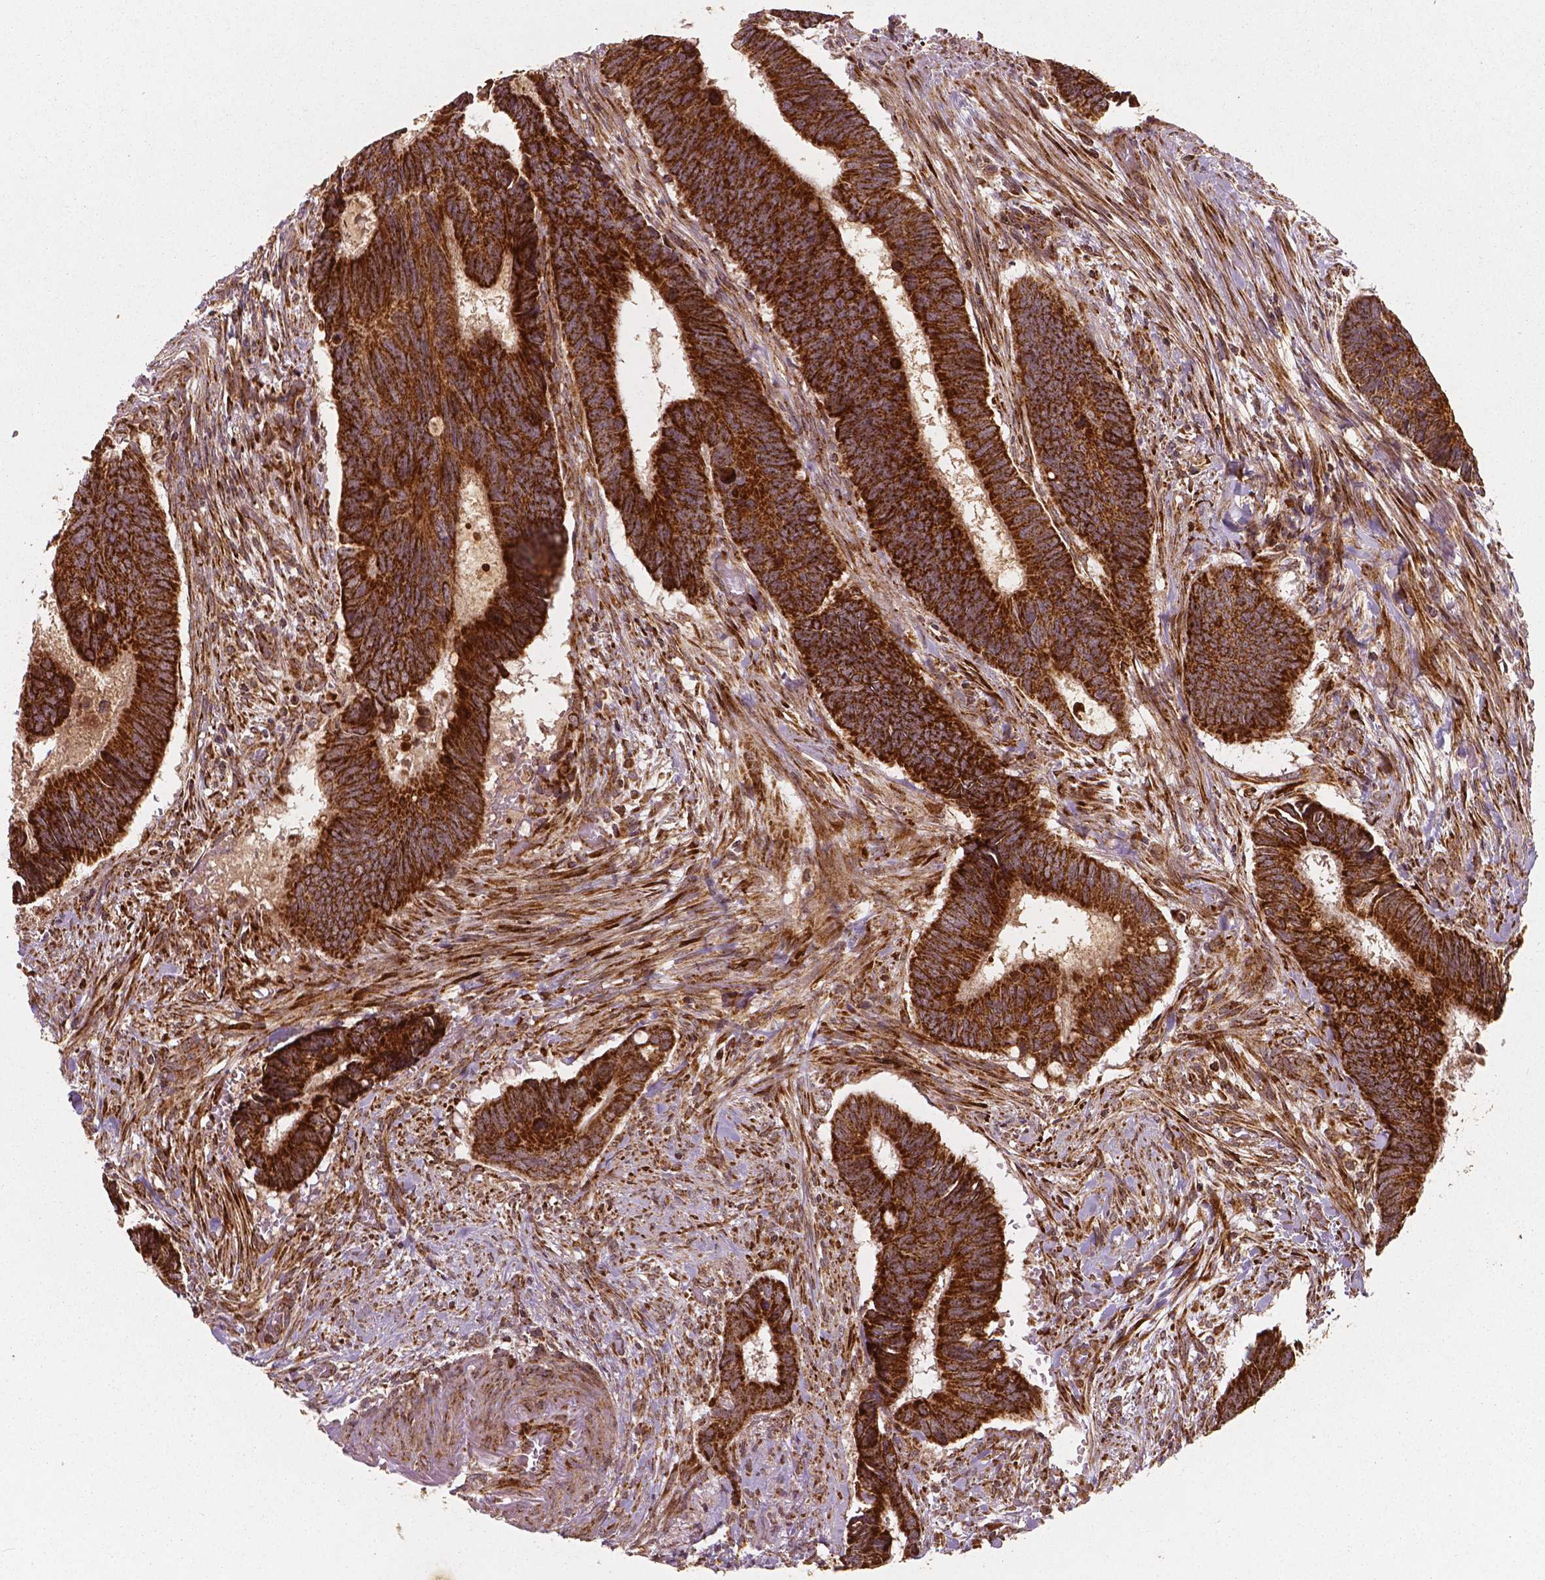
{"staining": {"intensity": "strong", "quantity": ">75%", "location": "cytoplasmic/membranous"}, "tissue": "colorectal cancer", "cell_type": "Tumor cells", "image_type": "cancer", "snomed": [{"axis": "morphology", "description": "Adenocarcinoma, NOS"}, {"axis": "topography", "description": "Colon"}], "caption": "A high-resolution micrograph shows IHC staining of colorectal adenocarcinoma, which displays strong cytoplasmic/membranous staining in approximately >75% of tumor cells.", "gene": "PGAM5", "patient": {"sex": "male", "age": 49}}